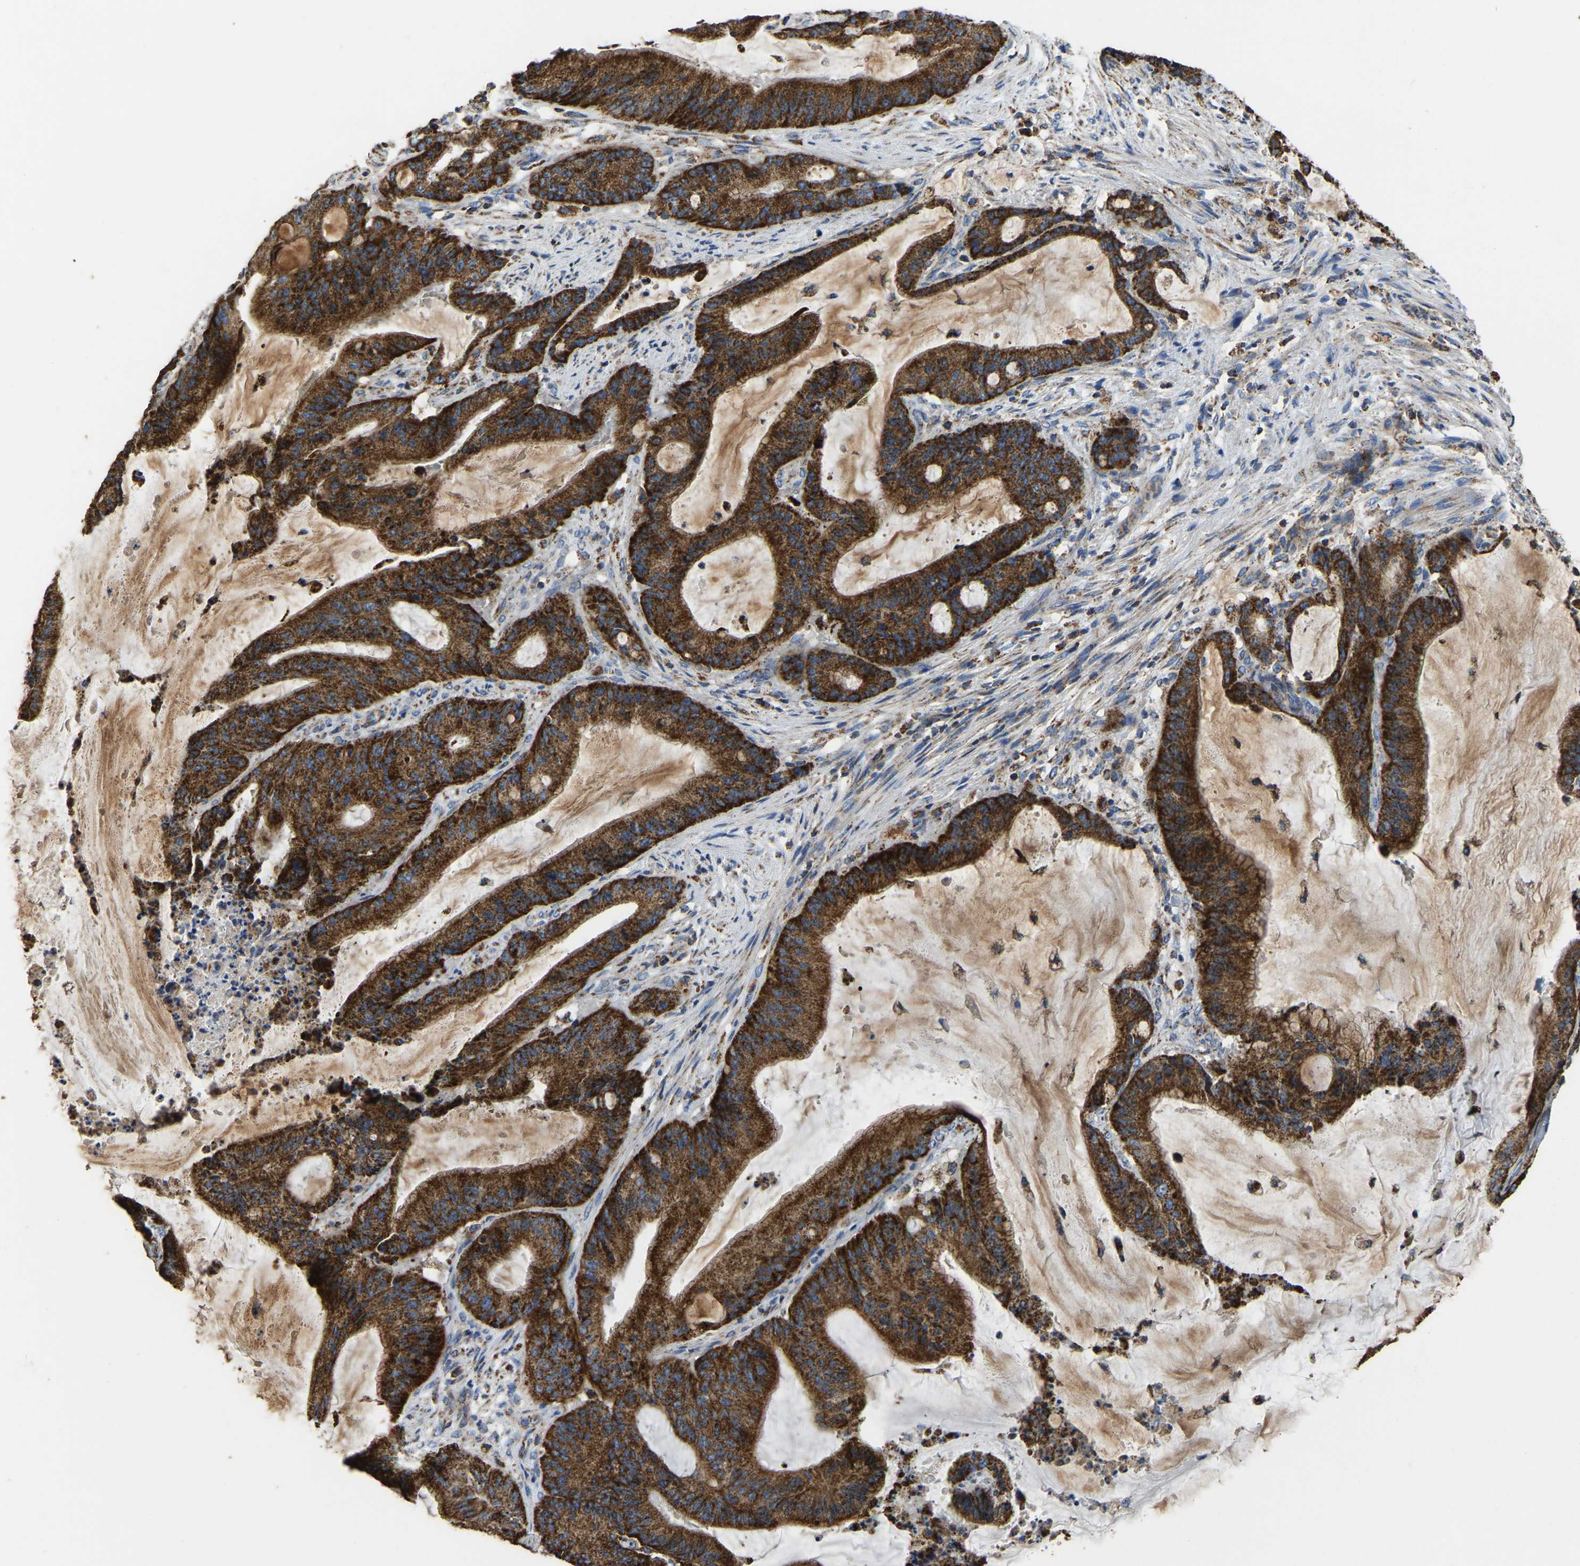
{"staining": {"intensity": "strong", "quantity": ">75%", "location": "cytoplasmic/membranous"}, "tissue": "liver cancer", "cell_type": "Tumor cells", "image_type": "cancer", "snomed": [{"axis": "morphology", "description": "Normal tissue, NOS"}, {"axis": "morphology", "description": "Cholangiocarcinoma"}, {"axis": "topography", "description": "Liver"}, {"axis": "topography", "description": "Peripheral nerve tissue"}], "caption": "Immunohistochemistry (IHC) (DAB (3,3'-diaminobenzidine)) staining of cholangiocarcinoma (liver) exhibits strong cytoplasmic/membranous protein expression in about >75% of tumor cells.", "gene": "ETFA", "patient": {"sex": "female", "age": 73}}